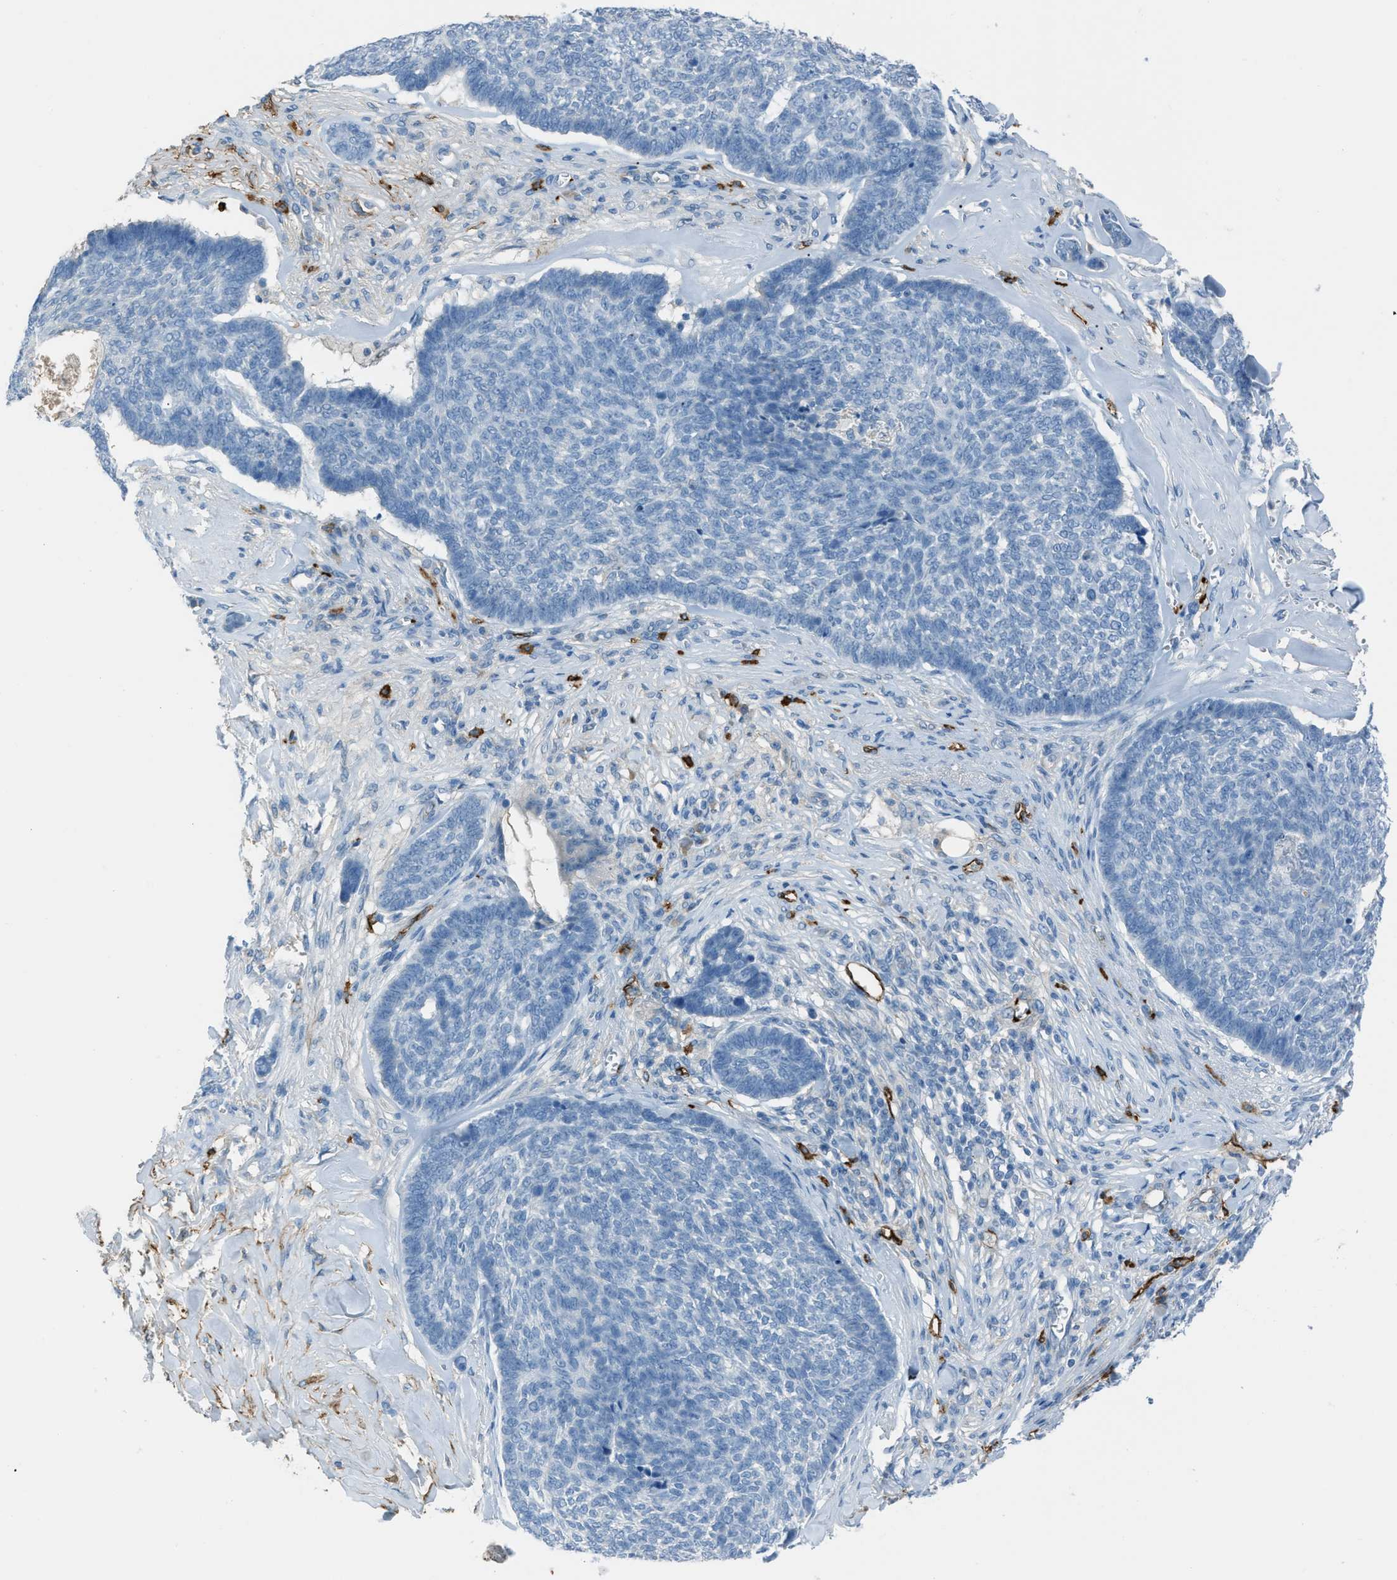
{"staining": {"intensity": "negative", "quantity": "none", "location": "none"}, "tissue": "skin cancer", "cell_type": "Tumor cells", "image_type": "cancer", "snomed": [{"axis": "morphology", "description": "Basal cell carcinoma"}, {"axis": "topography", "description": "Skin"}], "caption": "This photomicrograph is of skin cancer stained with IHC to label a protein in brown with the nuclei are counter-stained blue. There is no staining in tumor cells. (Stains: DAB IHC with hematoxylin counter stain, Microscopy: brightfield microscopy at high magnification).", "gene": "SLC22A15", "patient": {"sex": "male", "age": 84}}